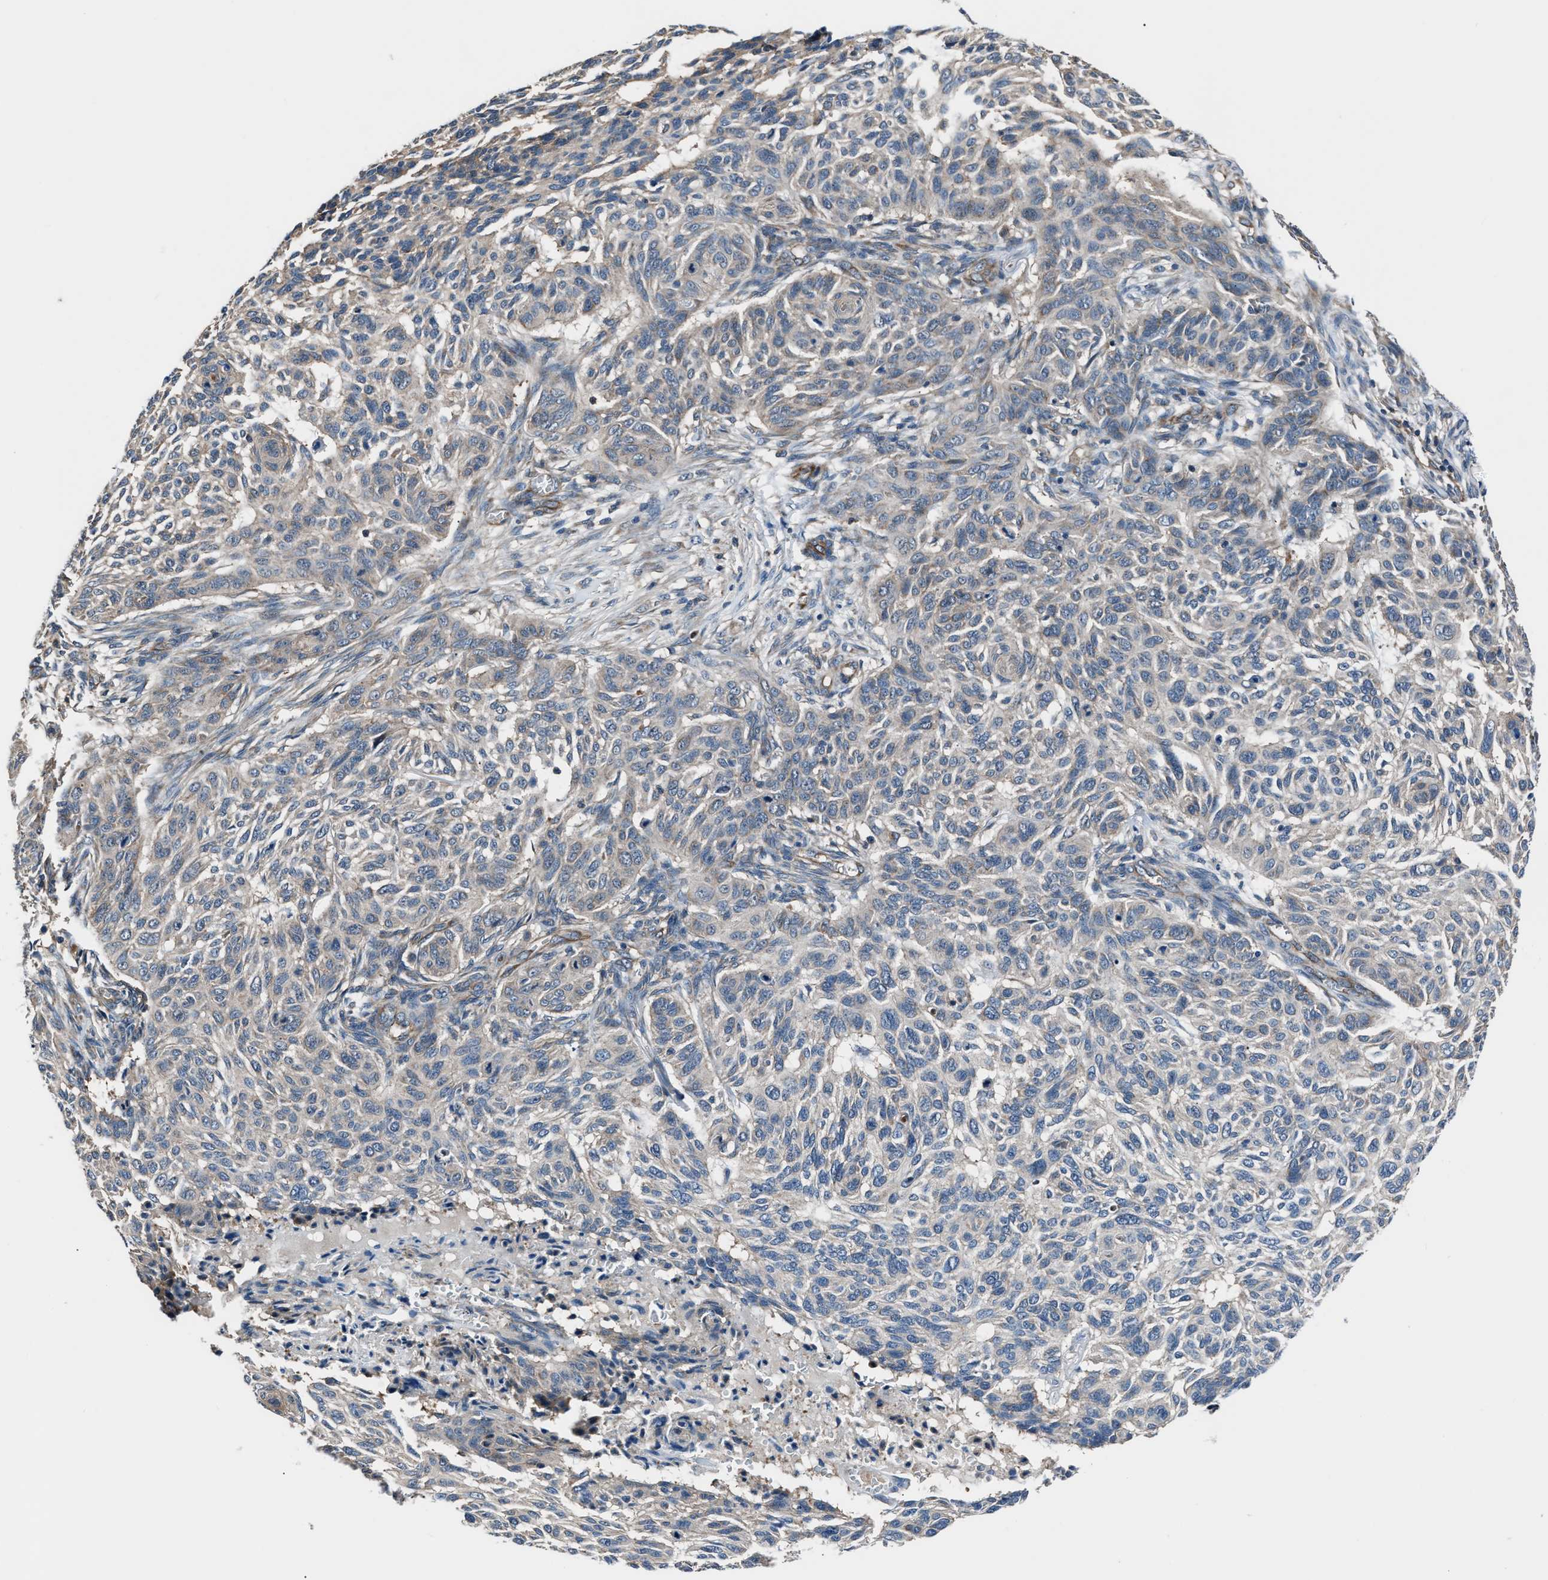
{"staining": {"intensity": "negative", "quantity": "none", "location": "none"}, "tissue": "skin cancer", "cell_type": "Tumor cells", "image_type": "cancer", "snomed": [{"axis": "morphology", "description": "Basal cell carcinoma"}, {"axis": "topography", "description": "Skin"}], "caption": "Histopathology image shows no protein staining in tumor cells of basal cell carcinoma (skin) tissue. Nuclei are stained in blue.", "gene": "GGCT", "patient": {"sex": "male", "age": 85}}